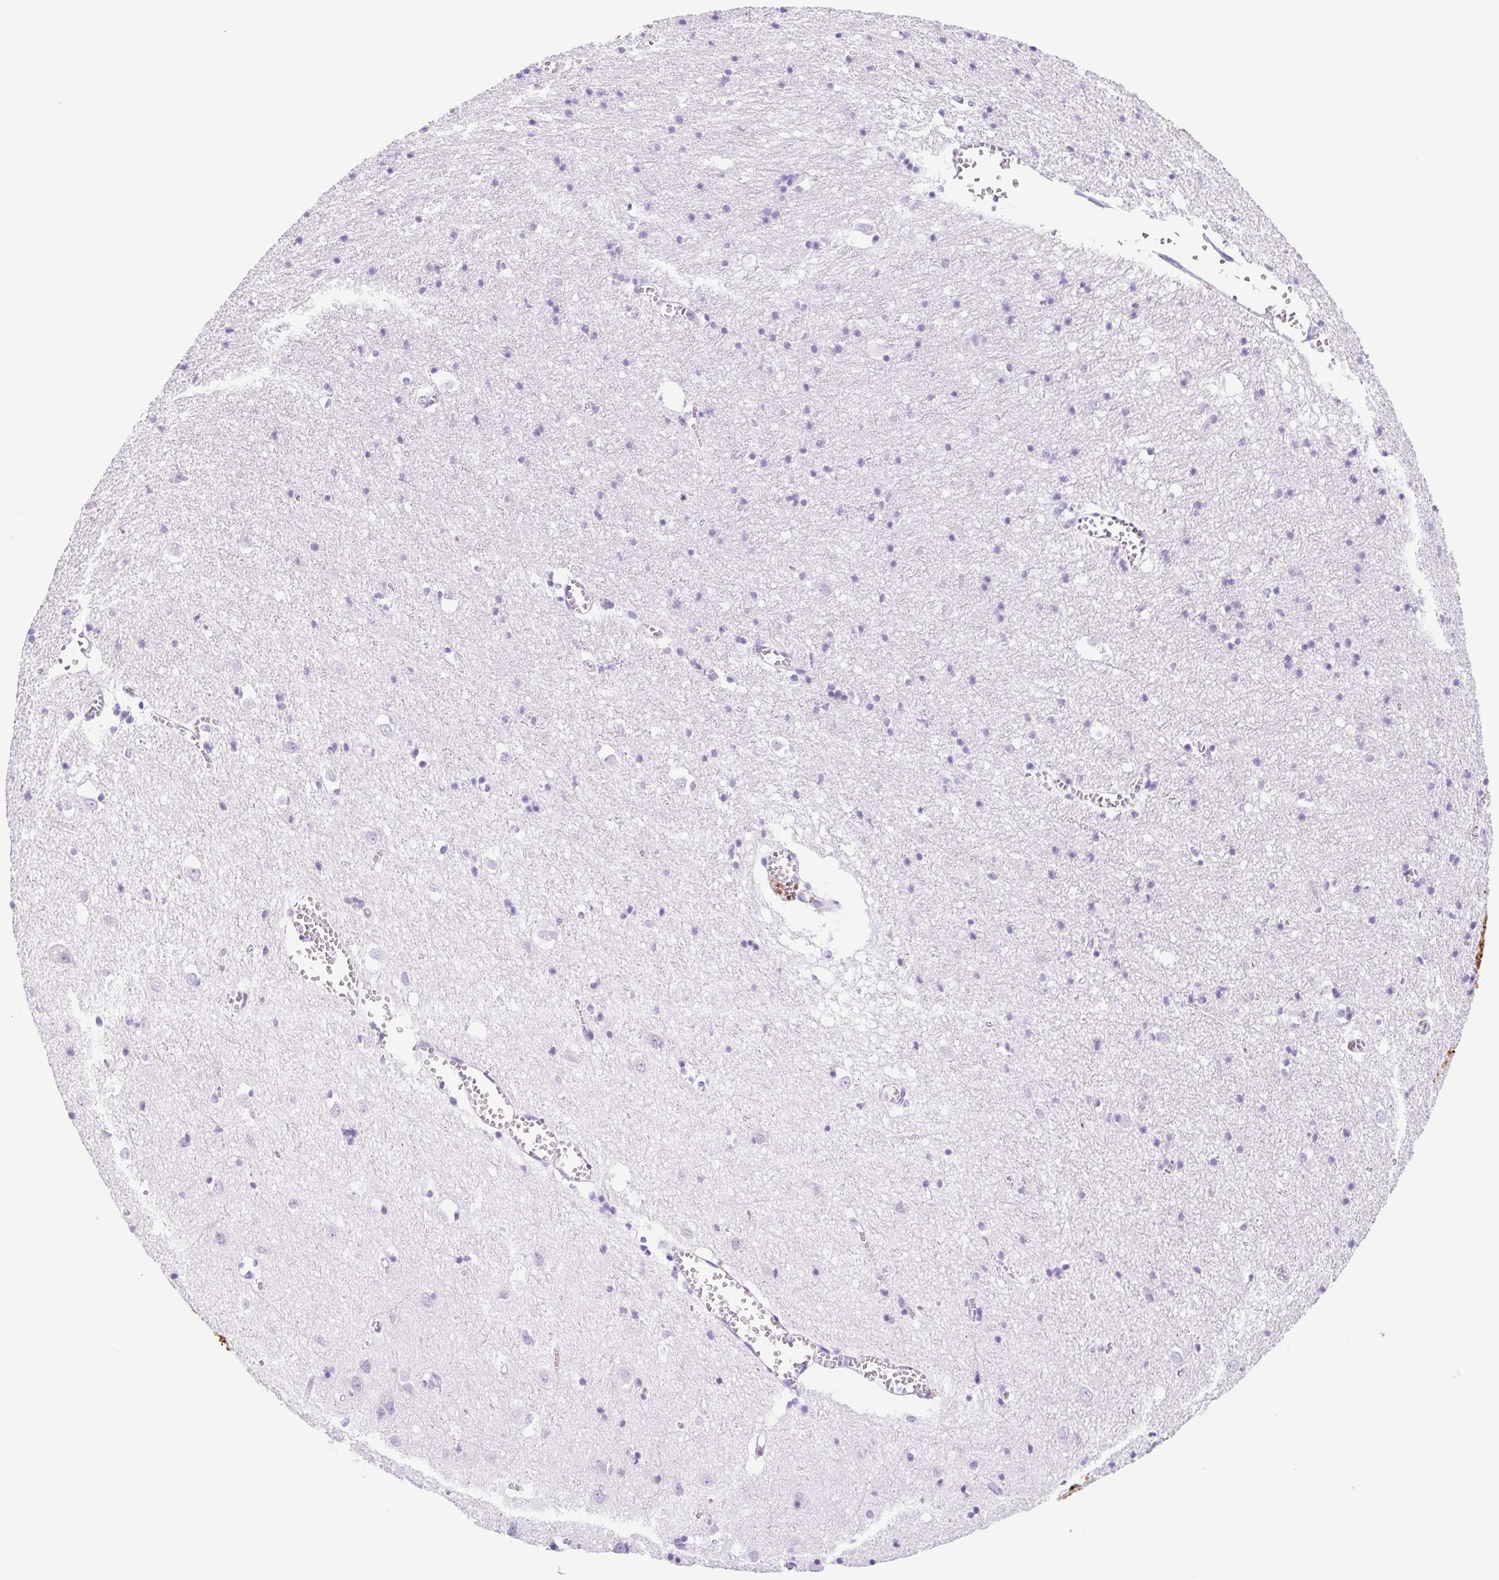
{"staining": {"intensity": "negative", "quantity": "none", "location": "none"}, "tissue": "cerebral cortex", "cell_type": "Endothelial cells", "image_type": "normal", "snomed": [{"axis": "morphology", "description": "Normal tissue, NOS"}, {"axis": "topography", "description": "Cerebral cortex"}], "caption": "An image of cerebral cortex stained for a protein displays no brown staining in endothelial cells.", "gene": "CYP21A2", "patient": {"sex": "male", "age": 70}}